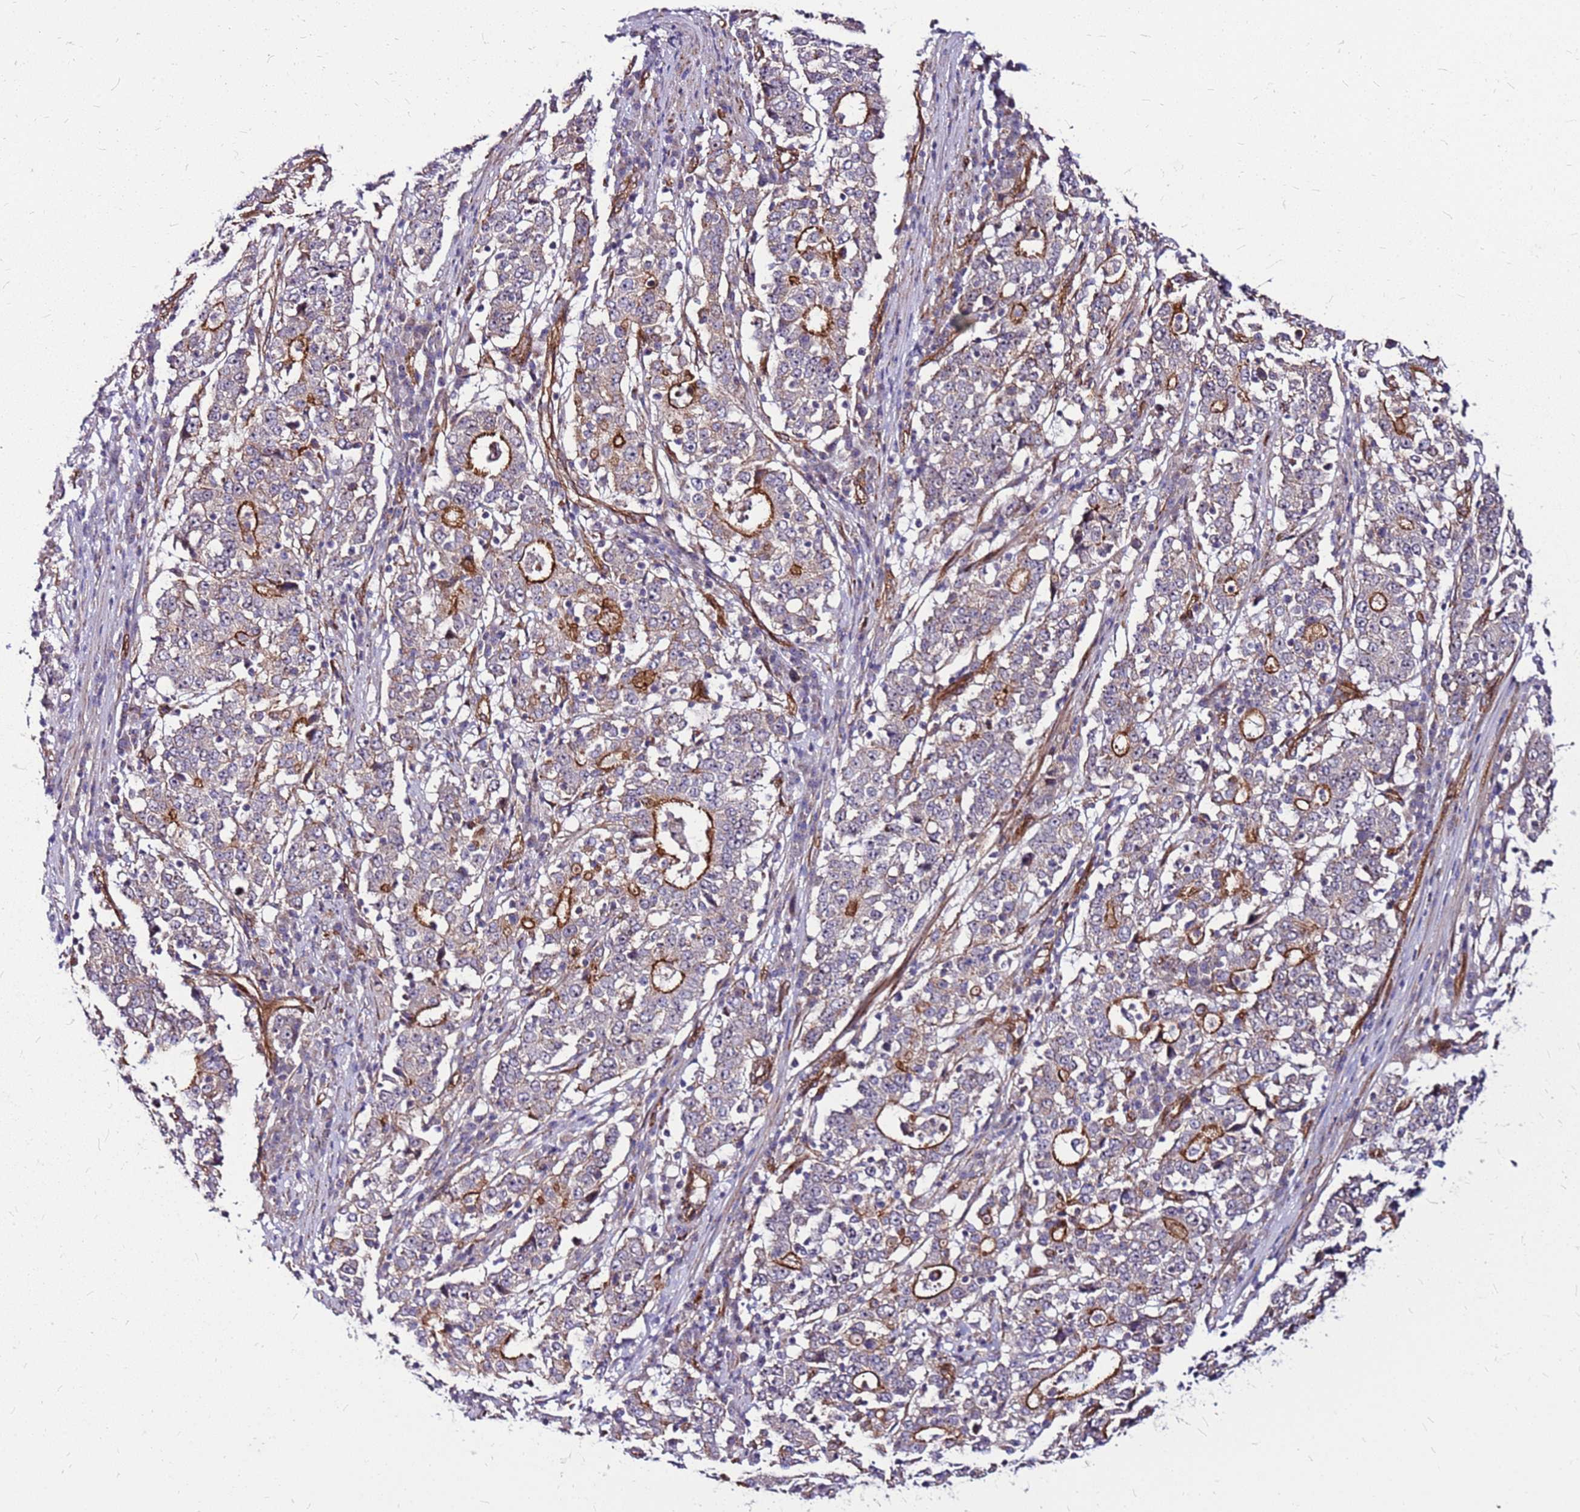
{"staining": {"intensity": "strong", "quantity": "25%-75%", "location": "cytoplasmic/membranous"}, "tissue": "stomach cancer", "cell_type": "Tumor cells", "image_type": "cancer", "snomed": [{"axis": "morphology", "description": "Adenocarcinoma, NOS"}, {"axis": "topography", "description": "Stomach"}], "caption": "Stomach adenocarcinoma stained with immunohistochemistry reveals strong cytoplasmic/membranous positivity in approximately 25%-75% of tumor cells. The staining was performed using DAB (3,3'-diaminobenzidine), with brown indicating positive protein expression. Nuclei are stained blue with hematoxylin.", "gene": "TOPAZ1", "patient": {"sex": "male", "age": 59}}